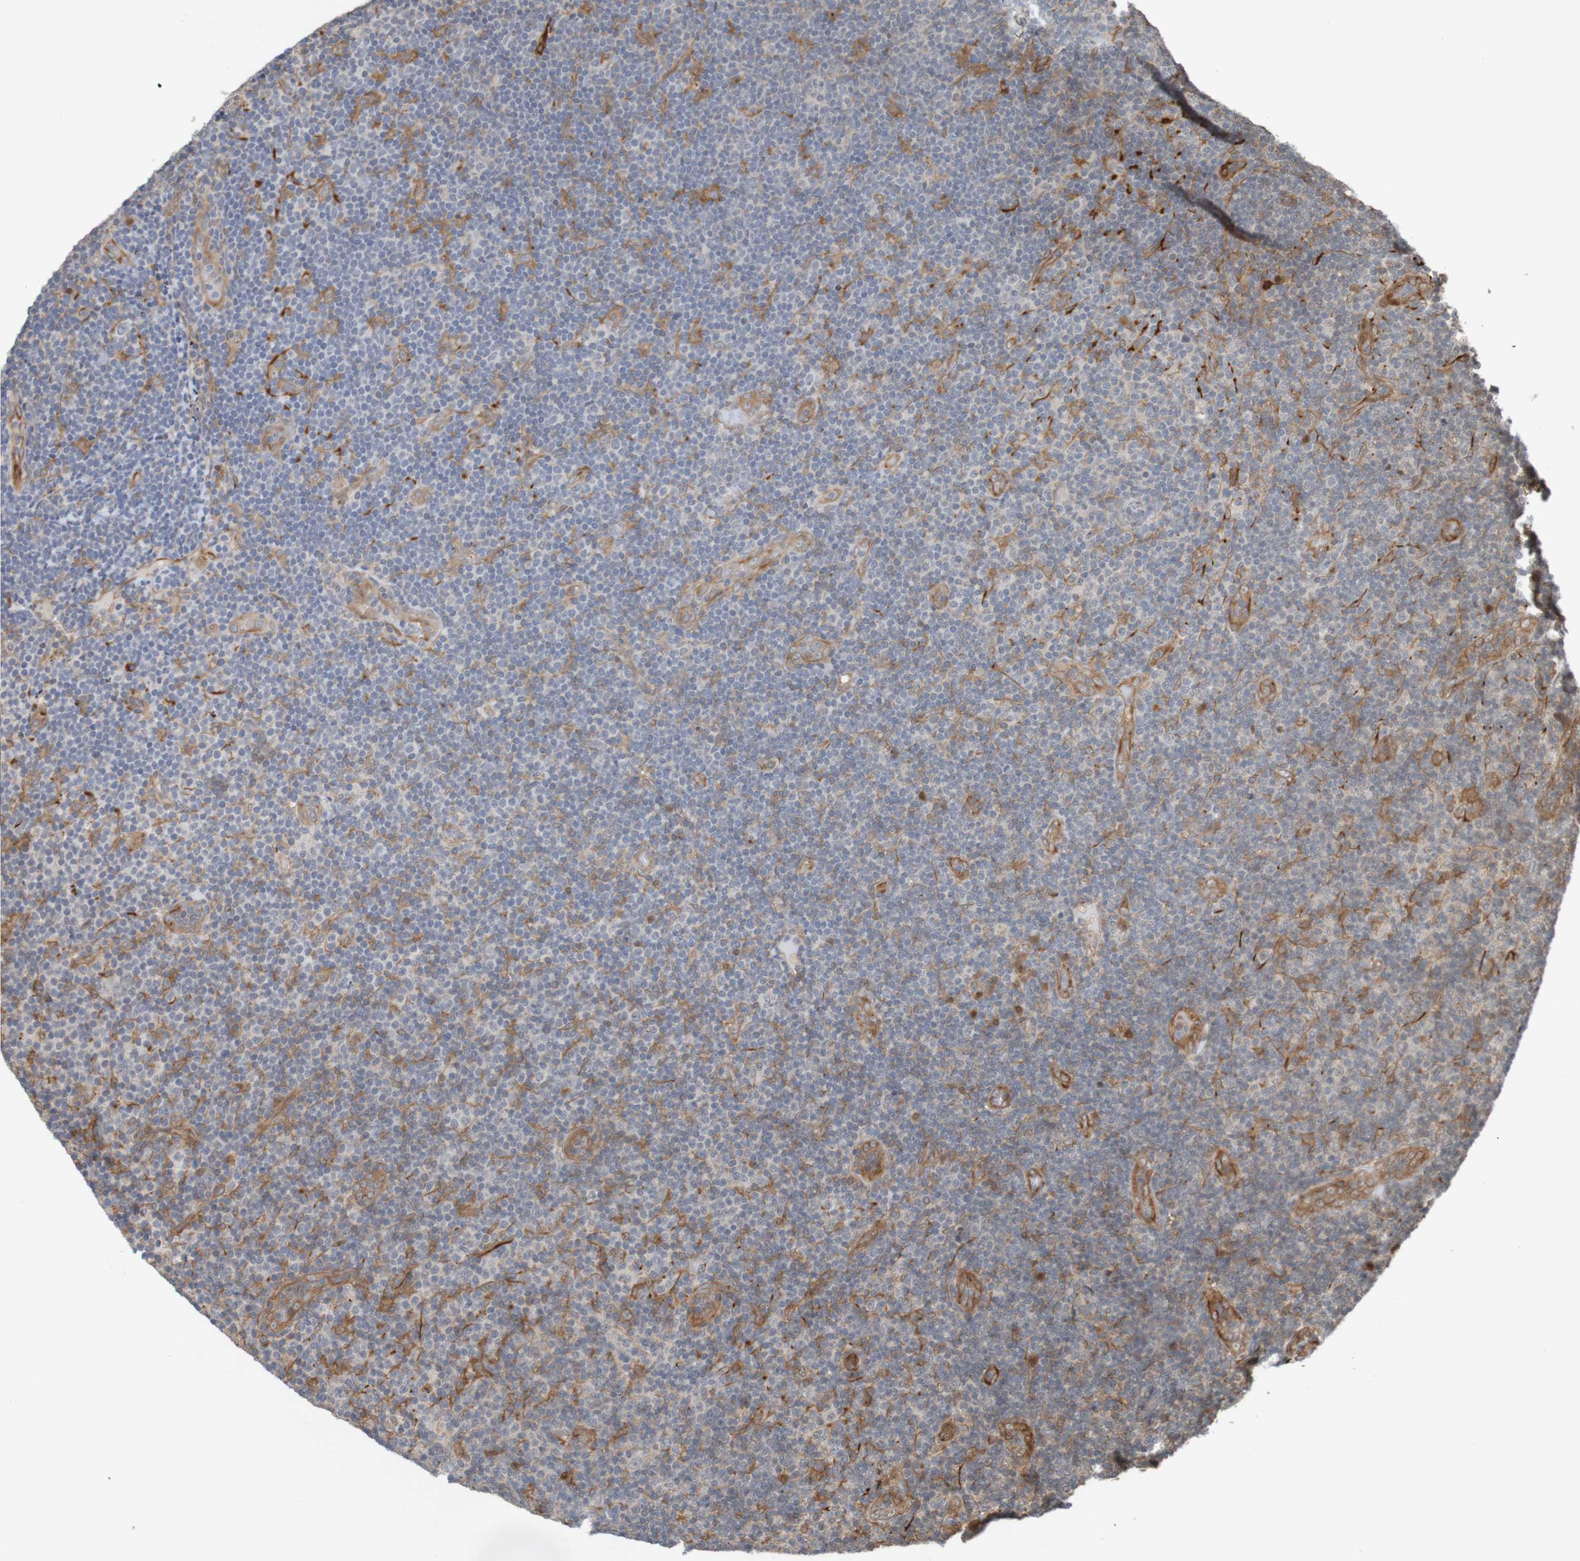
{"staining": {"intensity": "negative", "quantity": "none", "location": "none"}, "tissue": "lymphoma", "cell_type": "Tumor cells", "image_type": "cancer", "snomed": [{"axis": "morphology", "description": "Malignant lymphoma, non-Hodgkin's type, Low grade"}, {"axis": "topography", "description": "Lymph node"}], "caption": "Lymphoma was stained to show a protein in brown. There is no significant positivity in tumor cells. (Brightfield microscopy of DAB (3,3'-diaminobenzidine) immunohistochemistry at high magnification).", "gene": "ARHGEF11", "patient": {"sex": "male", "age": 83}}